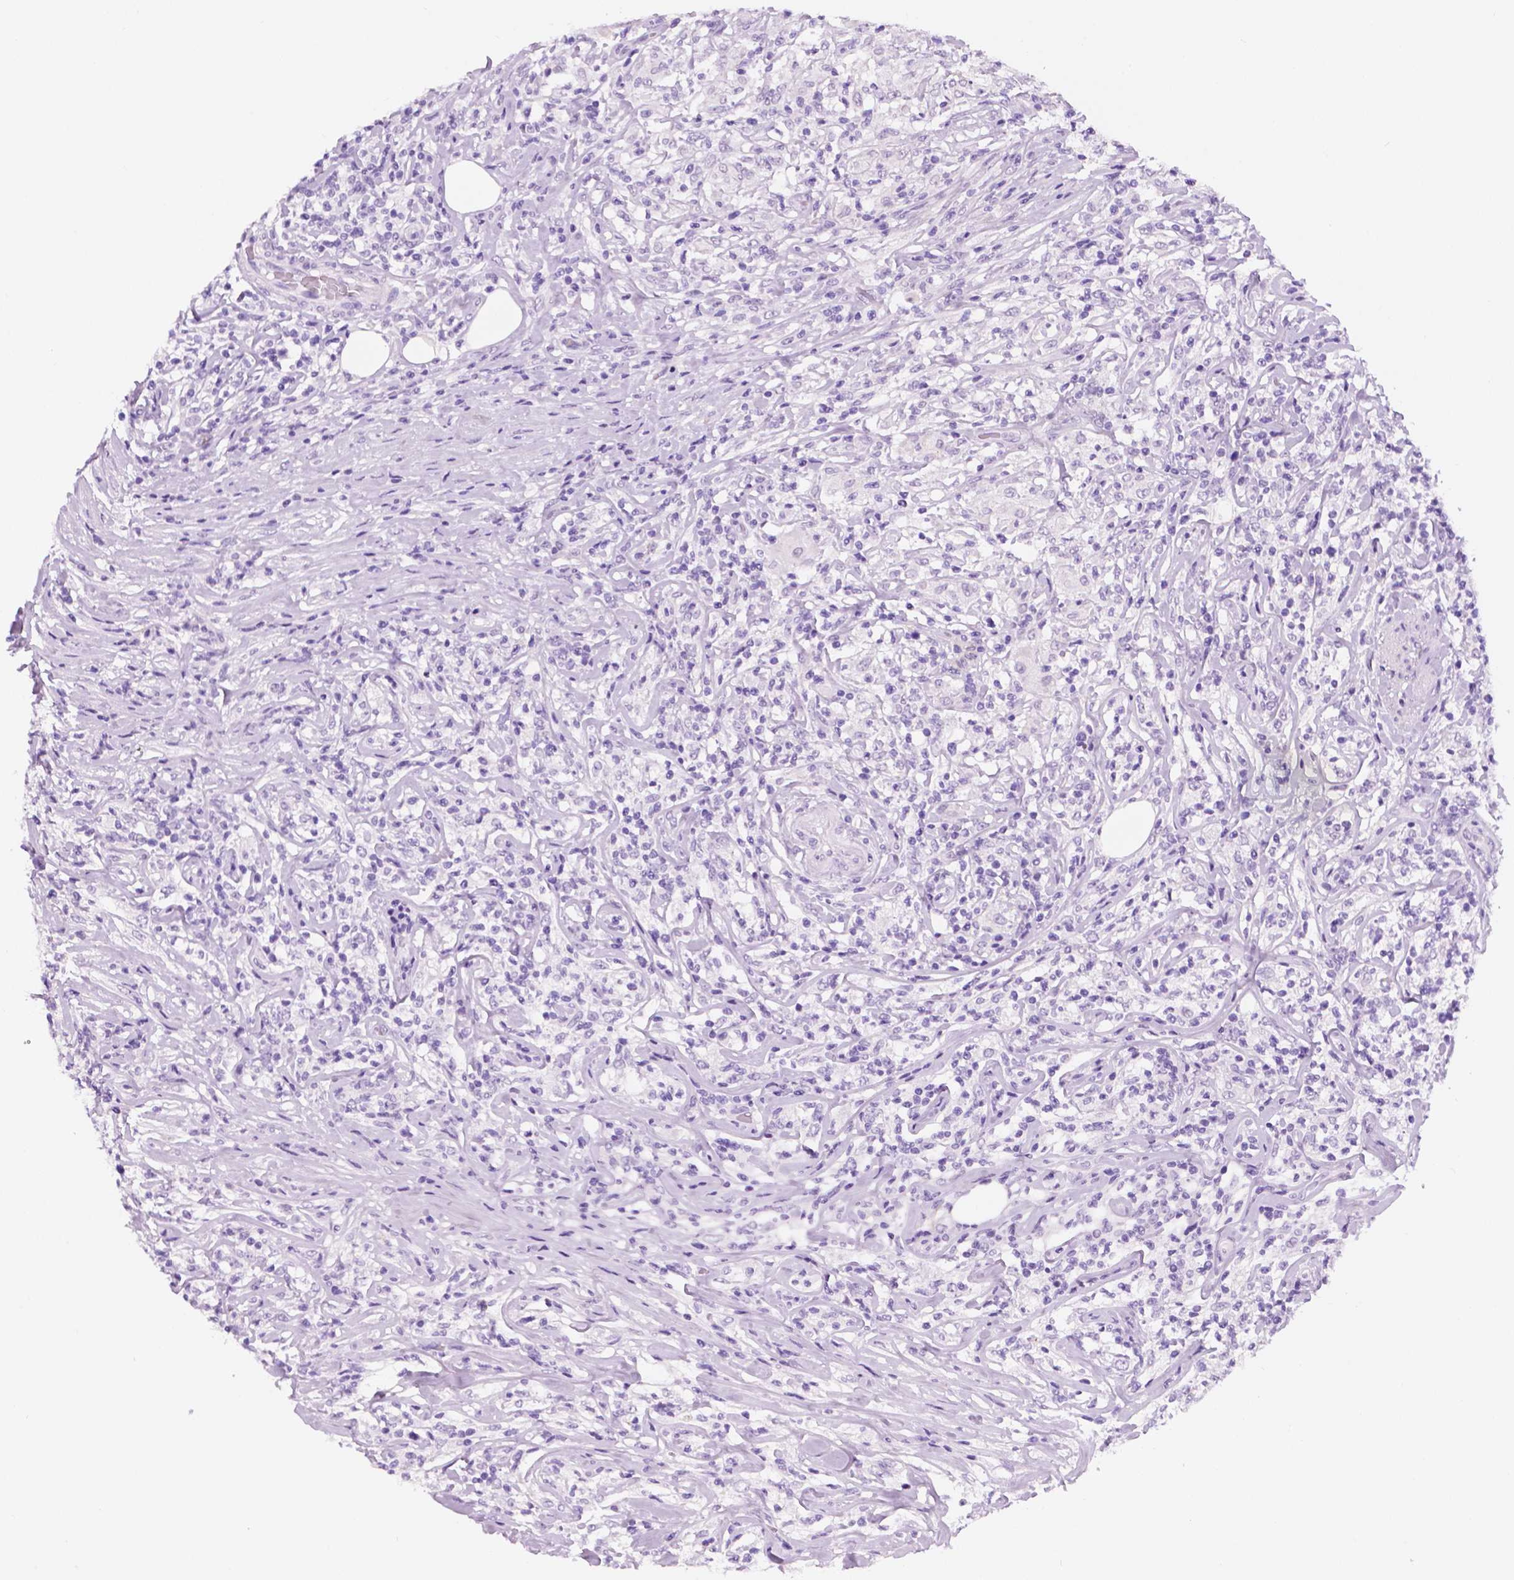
{"staining": {"intensity": "negative", "quantity": "none", "location": "none"}, "tissue": "lymphoma", "cell_type": "Tumor cells", "image_type": "cancer", "snomed": [{"axis": "morphology", "description": "Malignant lymphoma, non-Hodgkin's type, High grade"}, {"axis": "topography", "description": "Lymph node"}], "caption": "Immunohistochemistry micrograph of neoplastic tissue: malignant lymphoma, non-Hodgkin's type (high-grade) stained with DAB (3,3'-diaminobenzidine) shows no significant protein expression in tumor cells.", "gene": "PPL", "patient": {"sex": "female", "age": 84}}